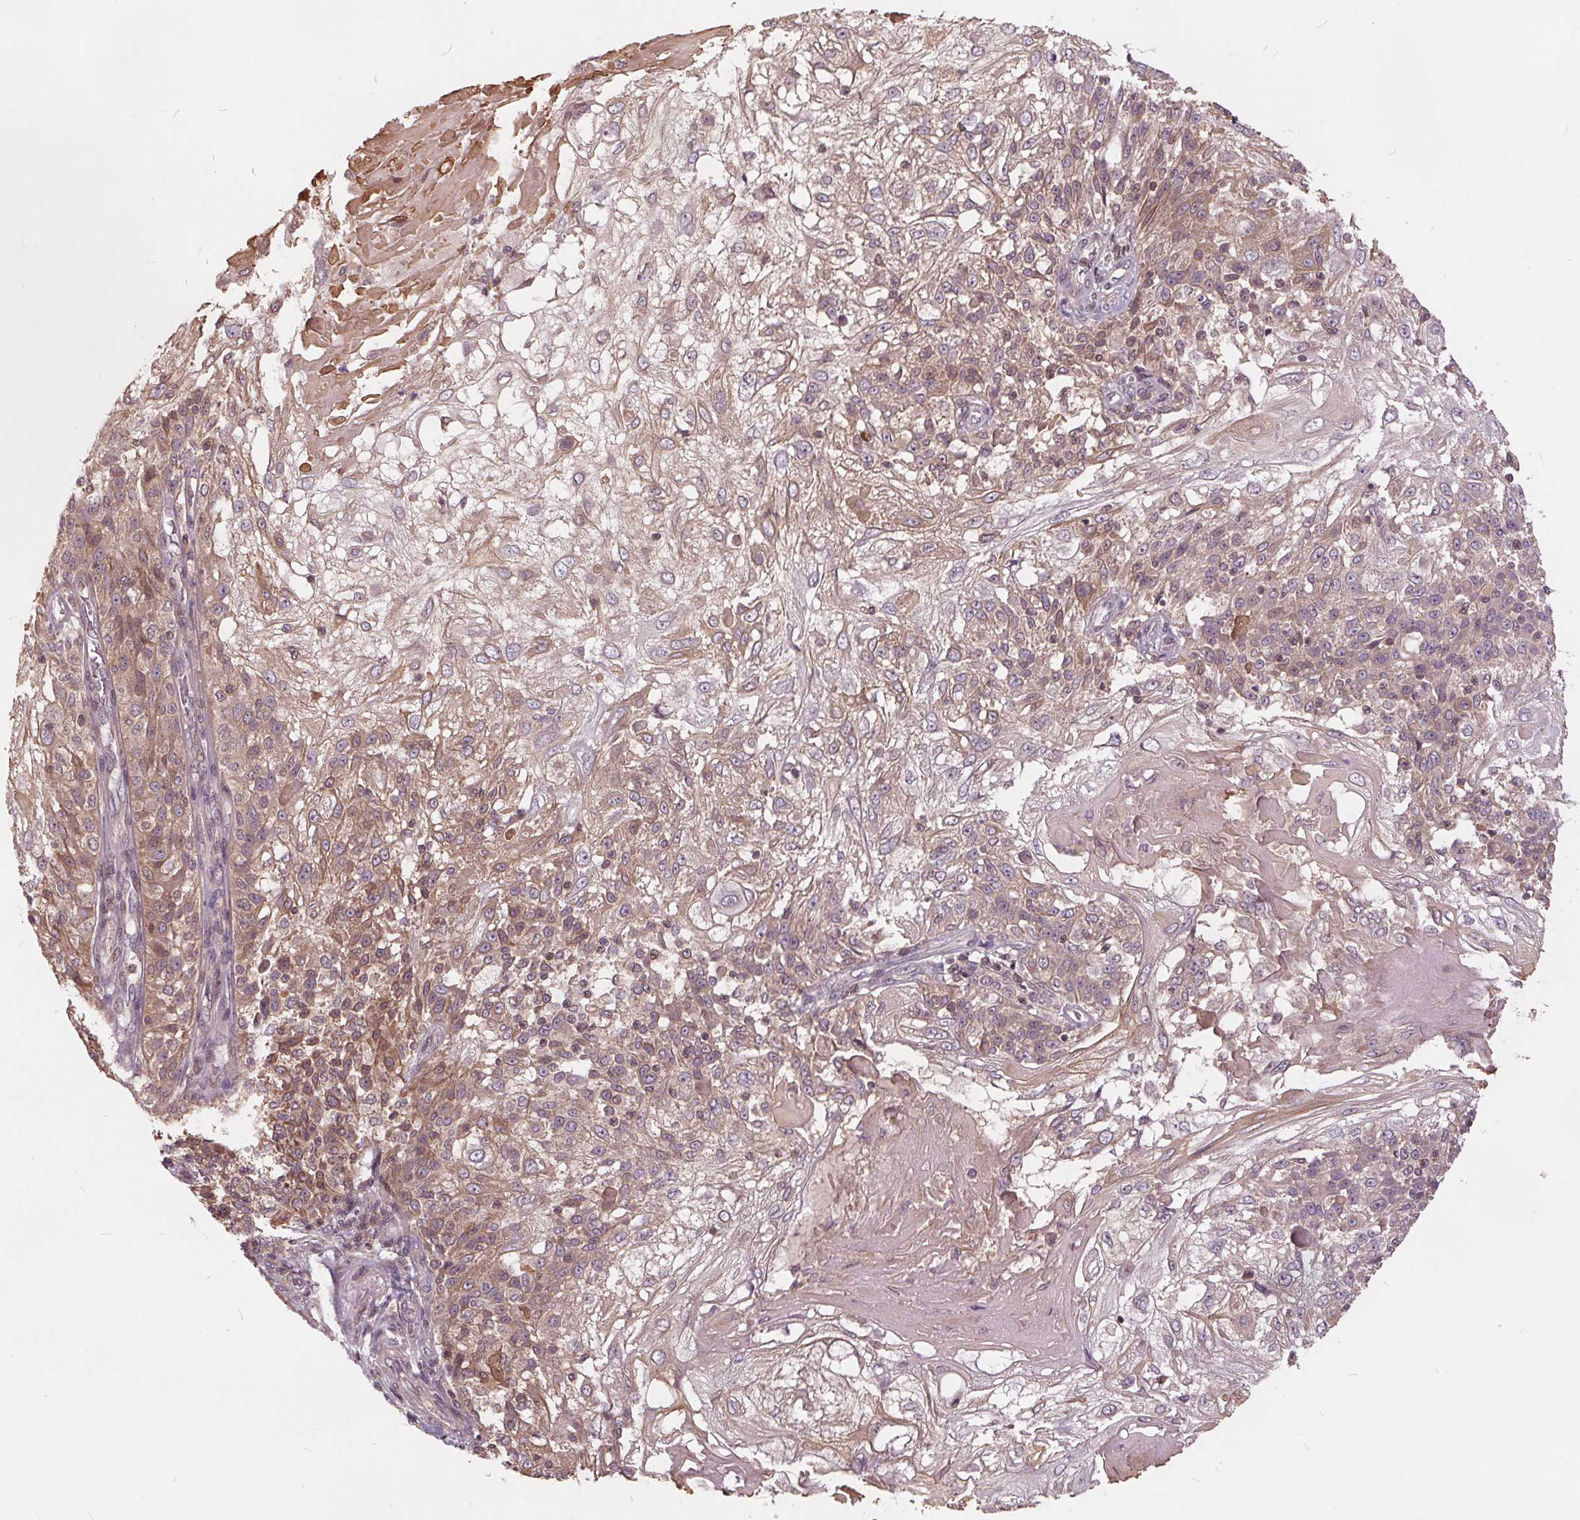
{"staining": {"intensity": "moderate", "quantity": "25%-75%", "location": "cytoplasmic/membranous"}, "tissue": "skin cancer", "cell_type": "Tumor cells", "image_type": "cancer", "snomed": [{"axis": "morphology", "description": "Normal tissue, NOS"}, {"axis": "morphology", "description": "Squamous cell carcinoma, NOS"}, {"axis": "topography", "description": "Skin"}], "caption": "Brown immunohistochemical staining in skin cancer demonstrates moderate cytoplasmic/membranous positivity in about 25%-75% of tumor cells. (DAB (3,3'-diaminobenzidine) IHC, brown staining for protein, blue staining for nuclei).", "gene": "HIF1AN", "patient": {"sex": "female", "age": 83}}